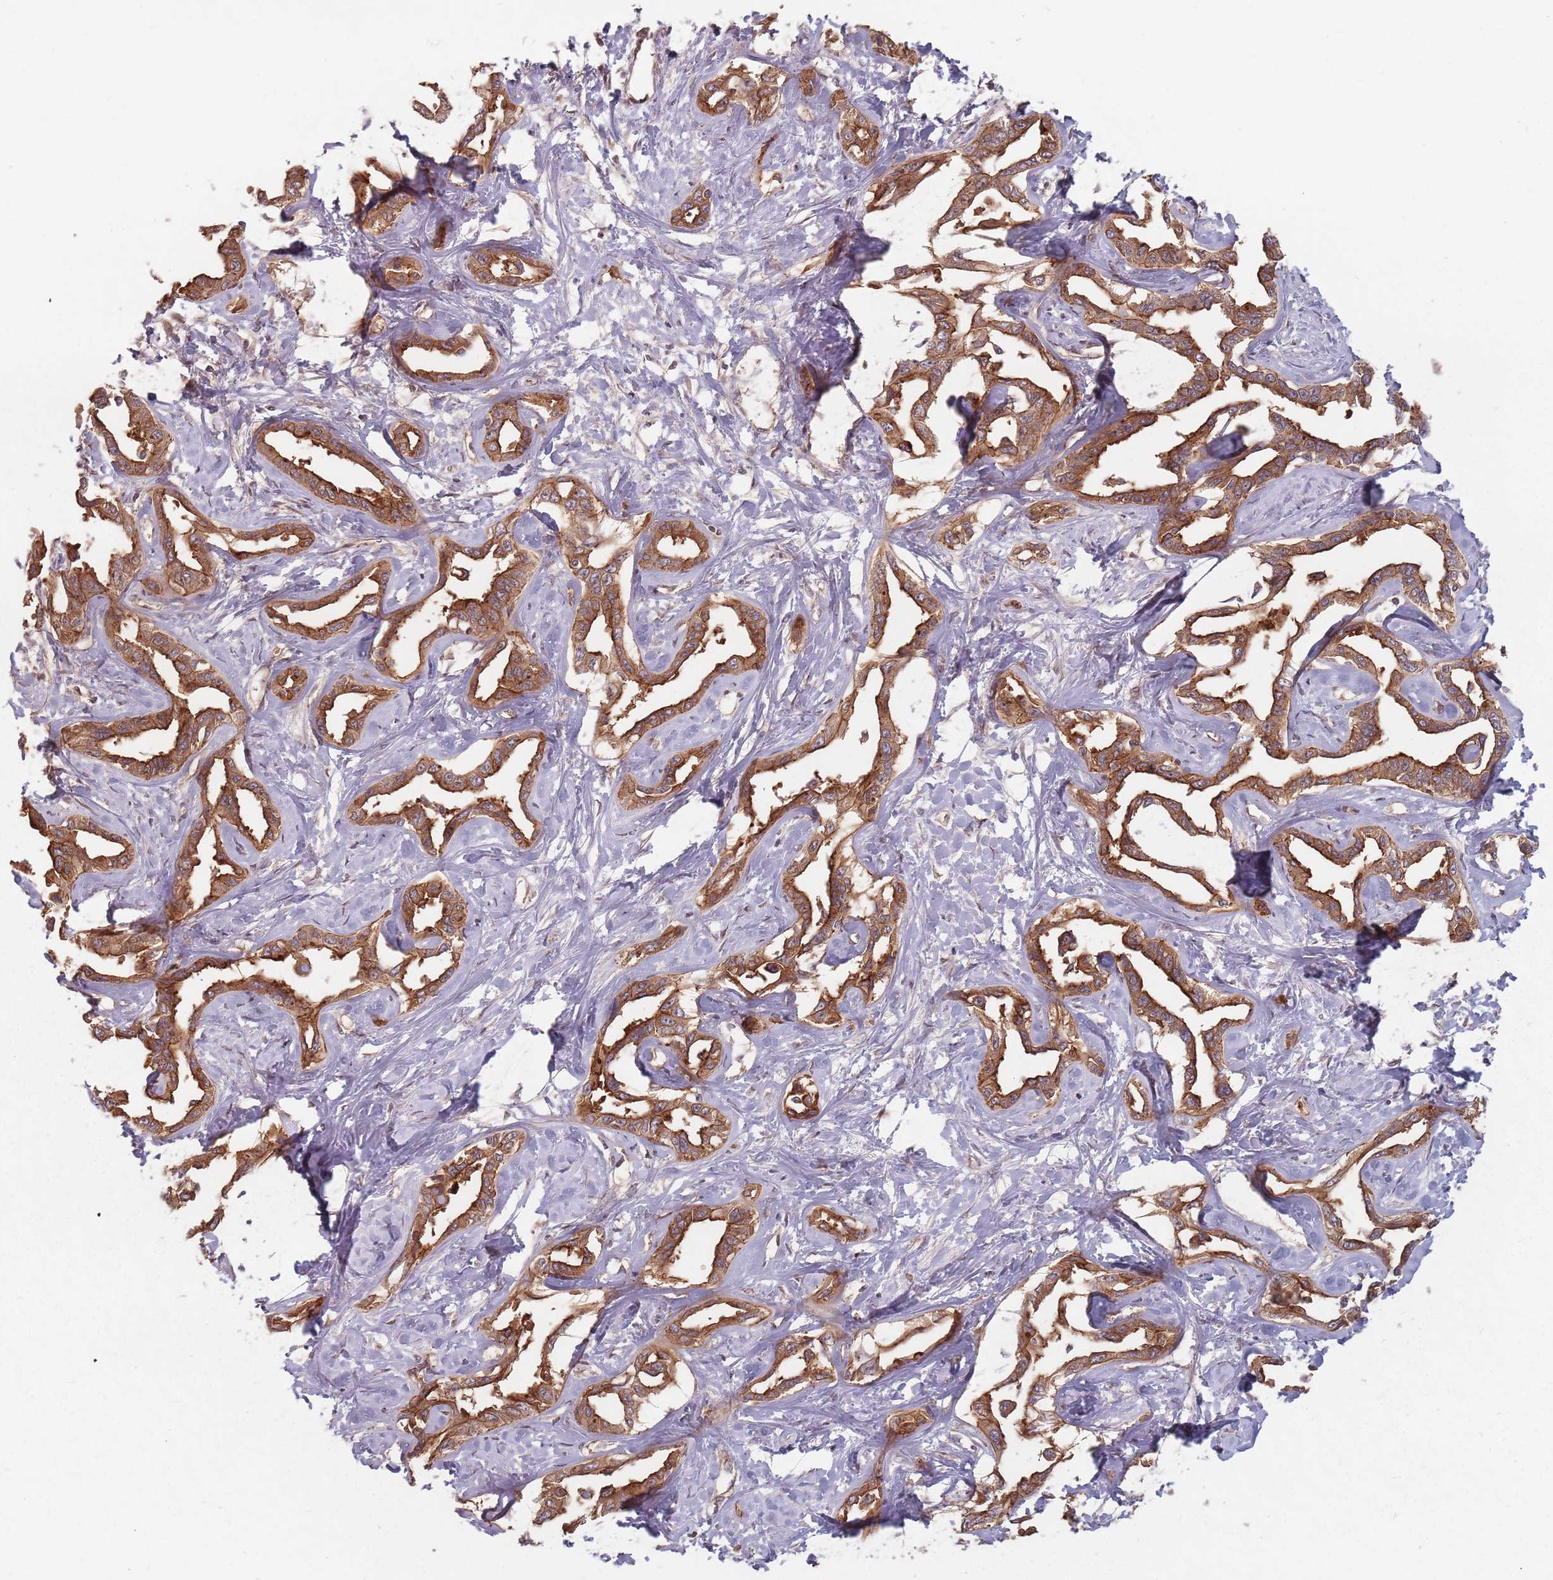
{"staining": {"intensity": "strong", "quantity": ">75%", "location": "cytoplasmic/membranous"}, "tissue": "liver cancer", "cell_type": "Tumor cells", "image_type": "cancer", "snomed": [{"axis": "morphology", "description": "Cholangiocarcinoma"}, {"axis": "topography", "description": "Liver"}], "caption": "A brown stain highlights strong cytoplasmic/membranous expression of a protein in liver cancer tumor cells. The protein of interest is shown in brown color, while the nuclei are stained blue.", "gene": "C3orf14", "patient": {"sex": "male", "age": 59}}